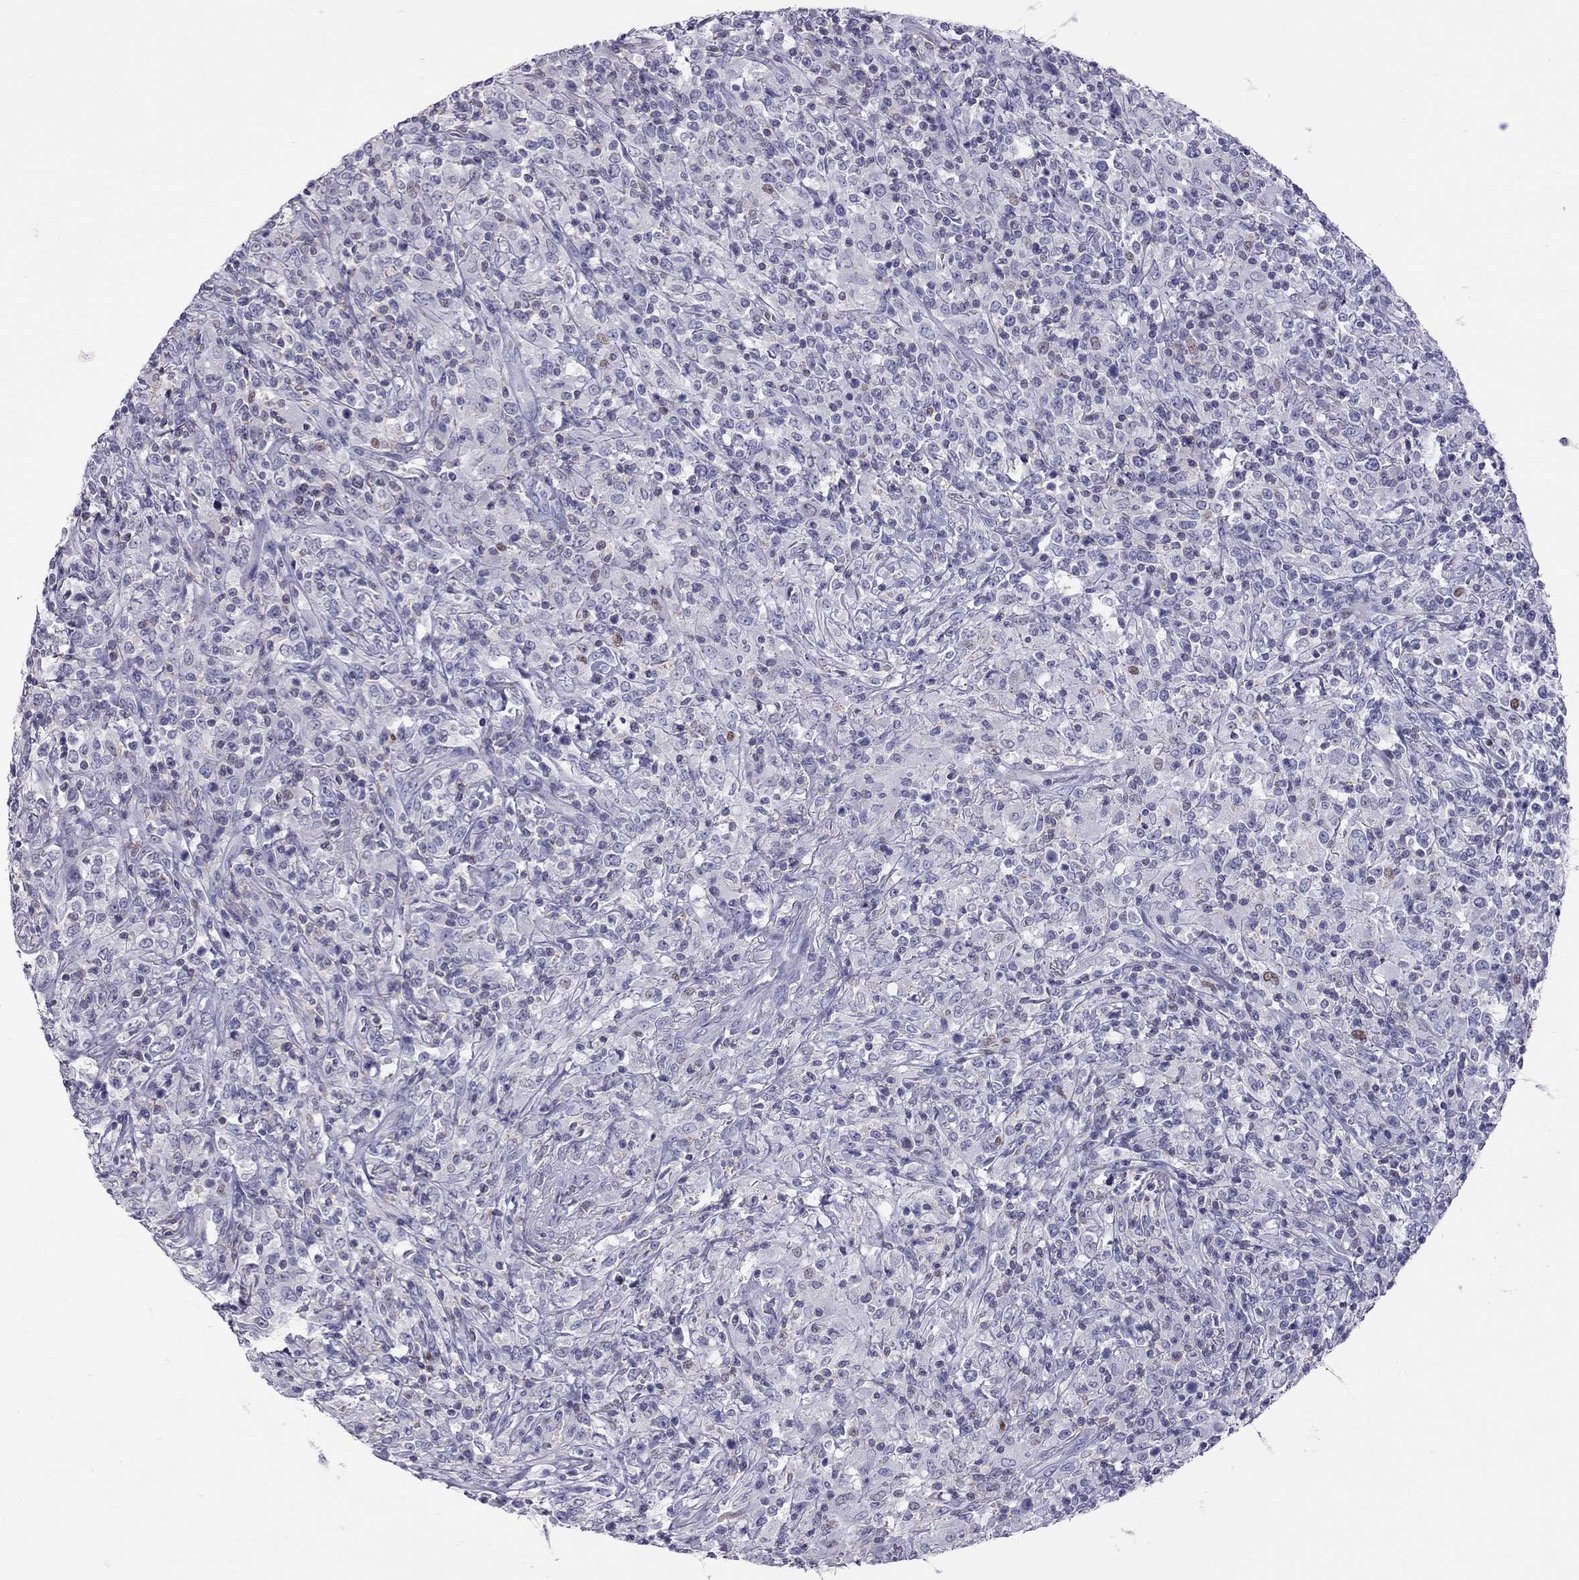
{"staining": {"intensity": "negative", "quantity": "none", "location": "none"}, "tissue": "lymphoma", "cell_type": "Tumor cells", "image_type": "cancer", "snomed": [{"axis": "morphology", "description": "Malignant lymphoma, non-Hodgkin's type, High grade"}, {"axis": "topography", "description": "Lung"}], "caption": "This is an immunohistochemistry (IHC) image of human malignant lymphoma, non-Hodgkin's type (high-grade). There is no expression in tumor cells.", "gene": "STAG3", "patient": {"sex": "male", "age": 79}}